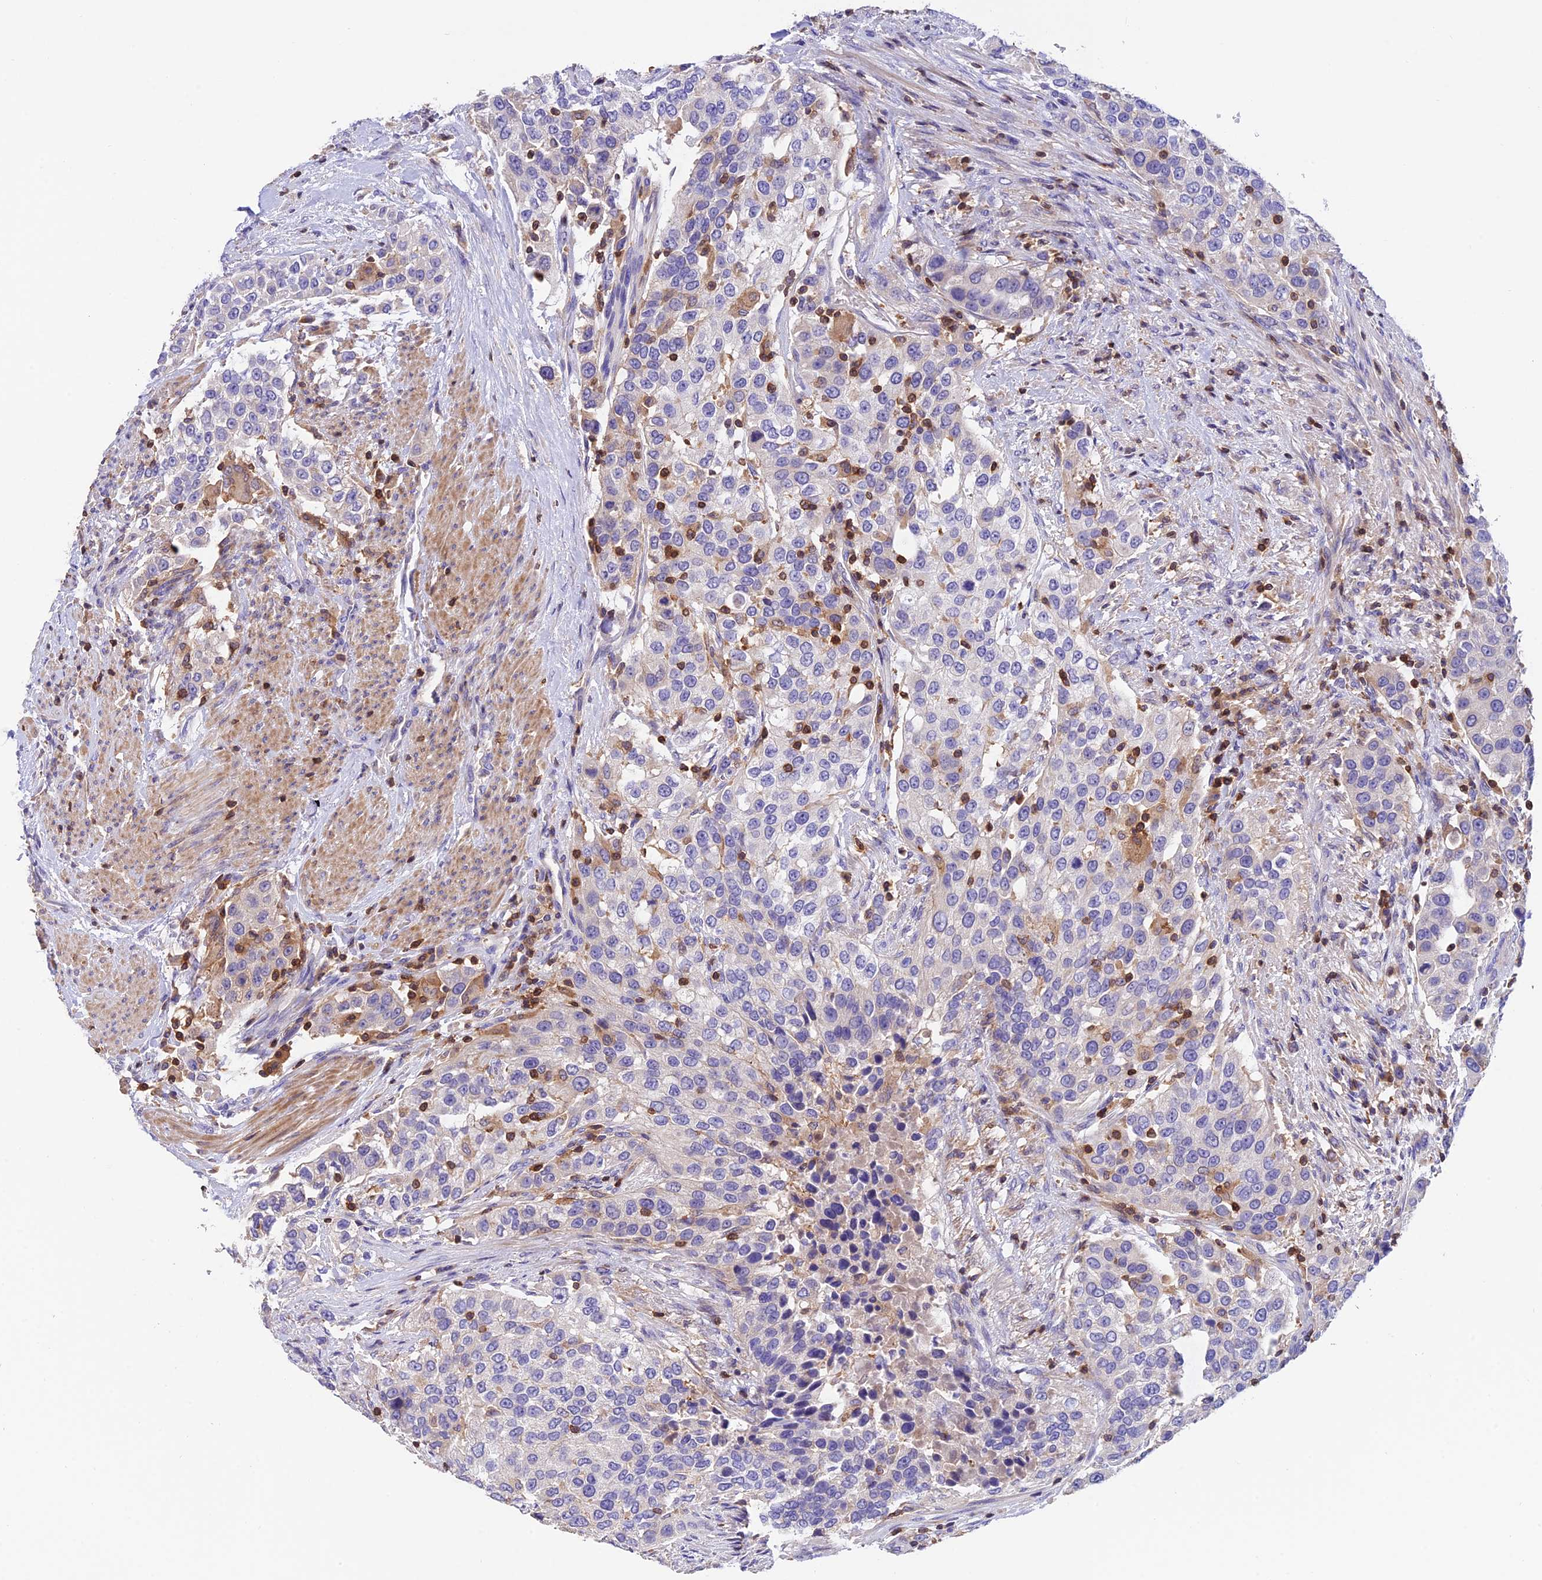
{"staining": {"intensity": "negative", "quantity": "none", "location": "none"}, "tissue": "urothelial cancer", "cell_type": "Tumor cells", "image_type": "cancer", "snomed": [{"axis": "morphology", "description": "Urothelial carcinoma, High grade"}, {"axis": "topography", "description": "Urinary bladder"}], "caption": "Protein analysis of urothelial cancer exhibits no significant positivity in tumor cells.", "gene": "LPXN", "patient": {"sex": "female", "age": 80}}